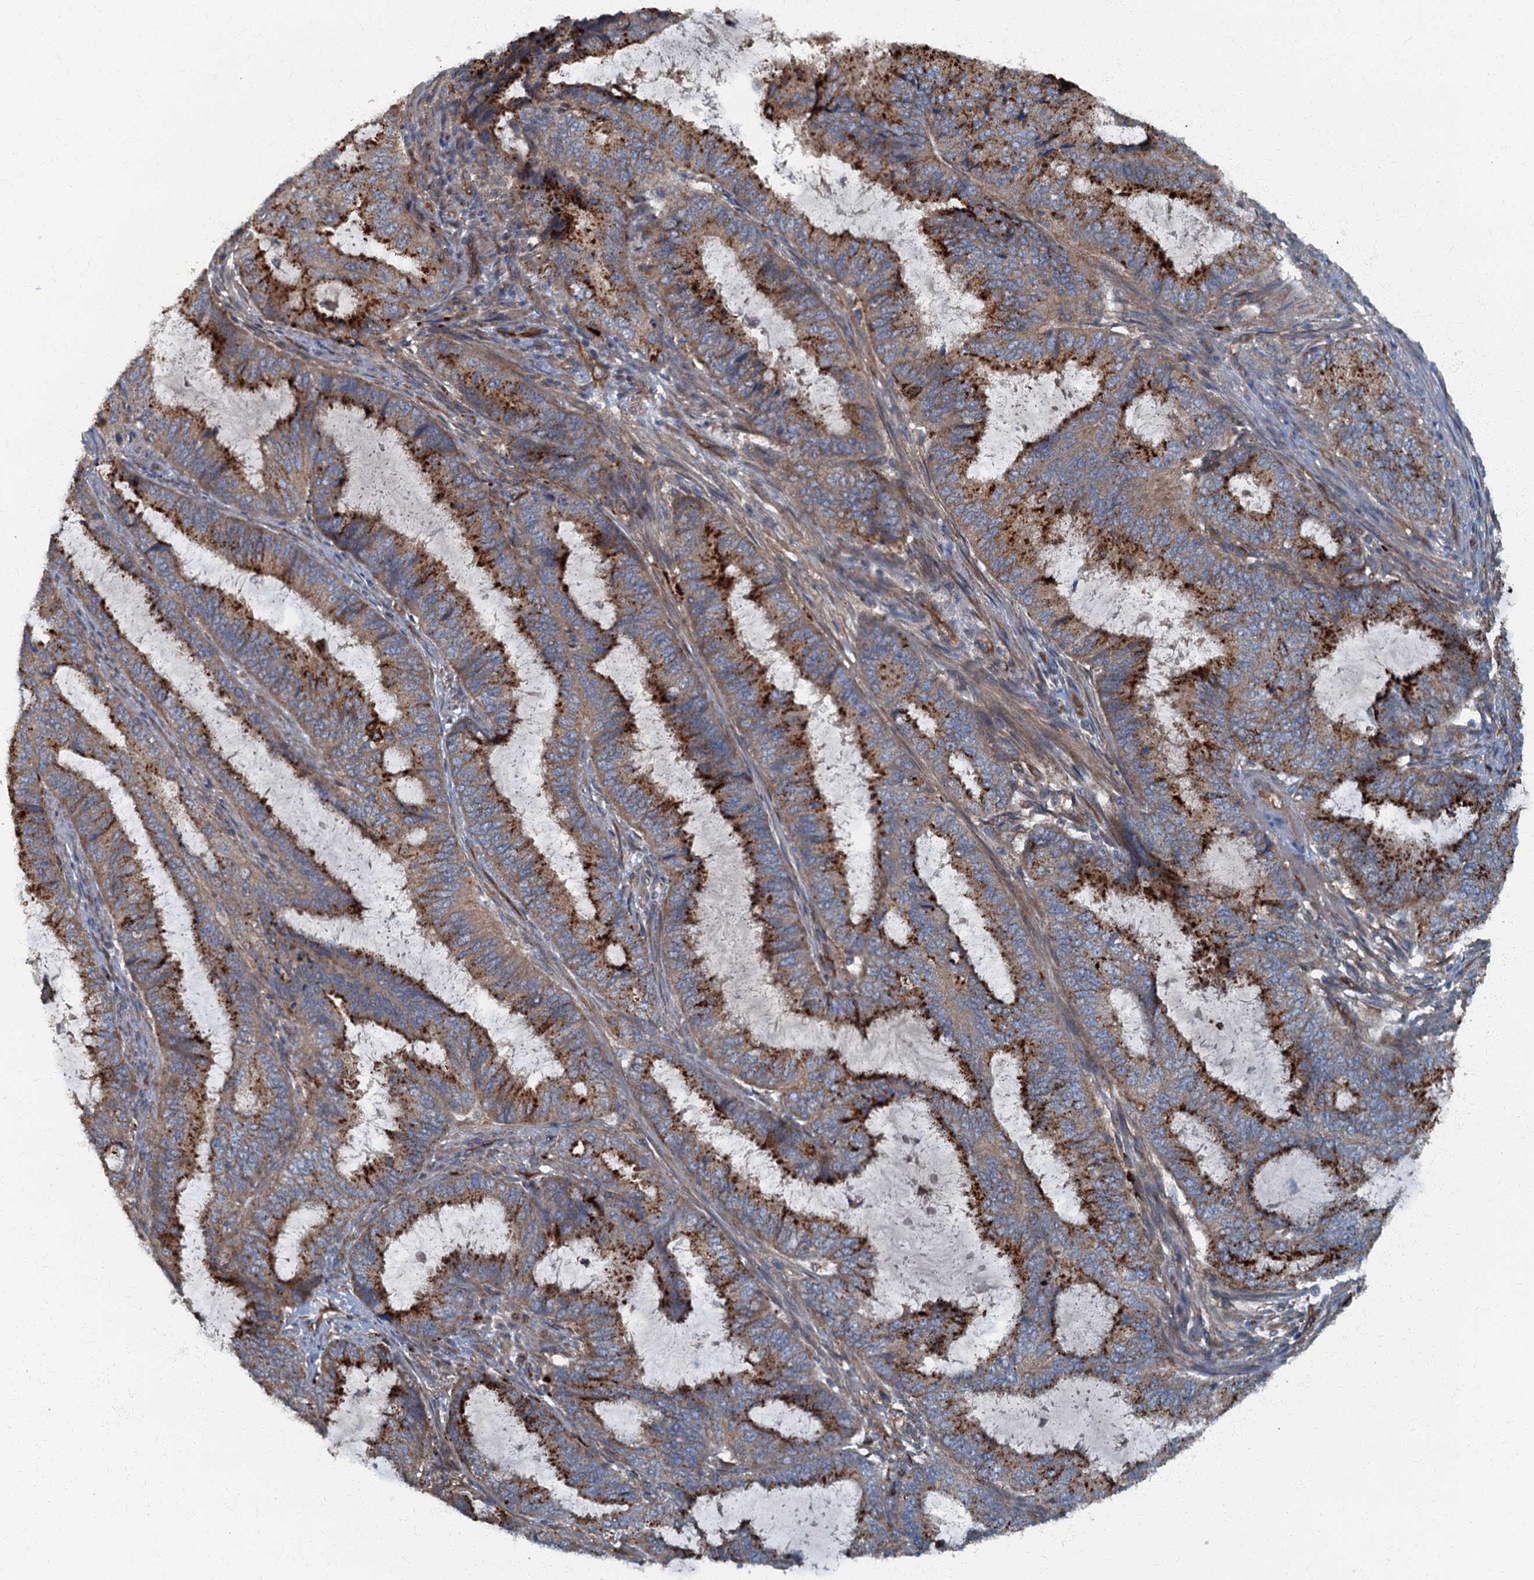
{"staining": {"intensity": "strong", "quantity": ">75%", "location": "cytoplasmic/membranous"}, "tissue": "endometrial cancer", "cell_type": "Tumor cells", "image_type": "cancer", "snomed": [{"axis": "morphology", "description": "Adenocarcinoma, NOS"}, {"axis": "topography", "description": "Endometrium"}], "caption": "This image shows endometrial cancer stained with IHC to label a protein in brown. The cytoplasmic/membranous of tumor cells show strong positivity for the protein. Nuclei are counter-stained blue.", "gene": "ARL11", "patient": {"sex": "female", "age": 51}}